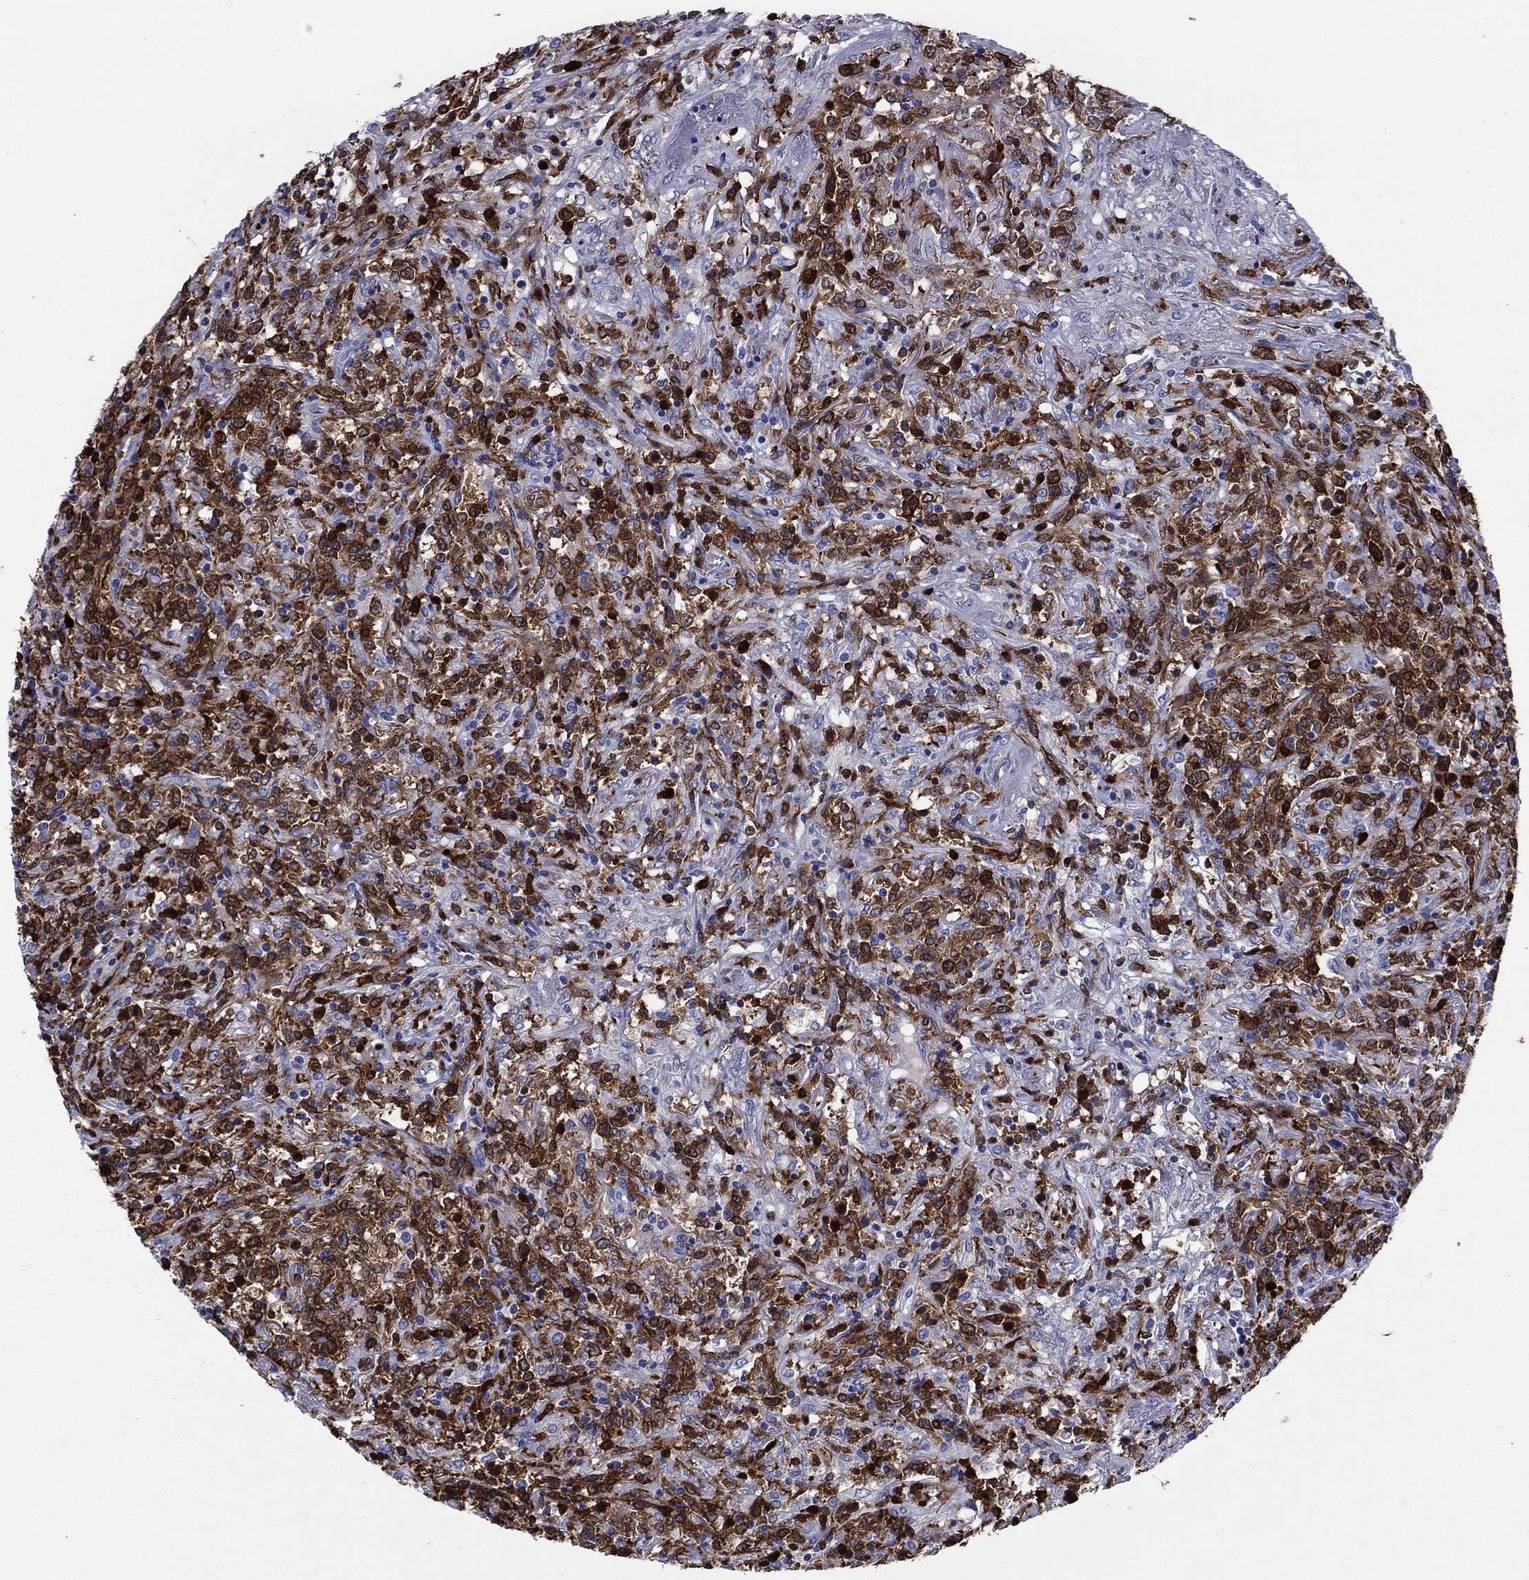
{"staining": {"intensity": "strong", "quantity": ">75%", "location": "cytoplasmic/membranous,nuclear"}, "tissue": "lymphoma", "cell_type": "Tumor cells", "image_type": "cancer", "snomed": [{"axis": "morphology", "description": "Malignant lymphoma, non-Hodgkin's type, High grade"}, {"axis": "topography", "description": "Lung"}], "caption": "Immunohistochemical staining of lymphoma displays high levels of strong cytoplasmic/membranous and nuclear protein expression in approximately >75% of tumor cells.", "gene": "STMN1", "patient": {"sex": "male", "age": 79}}